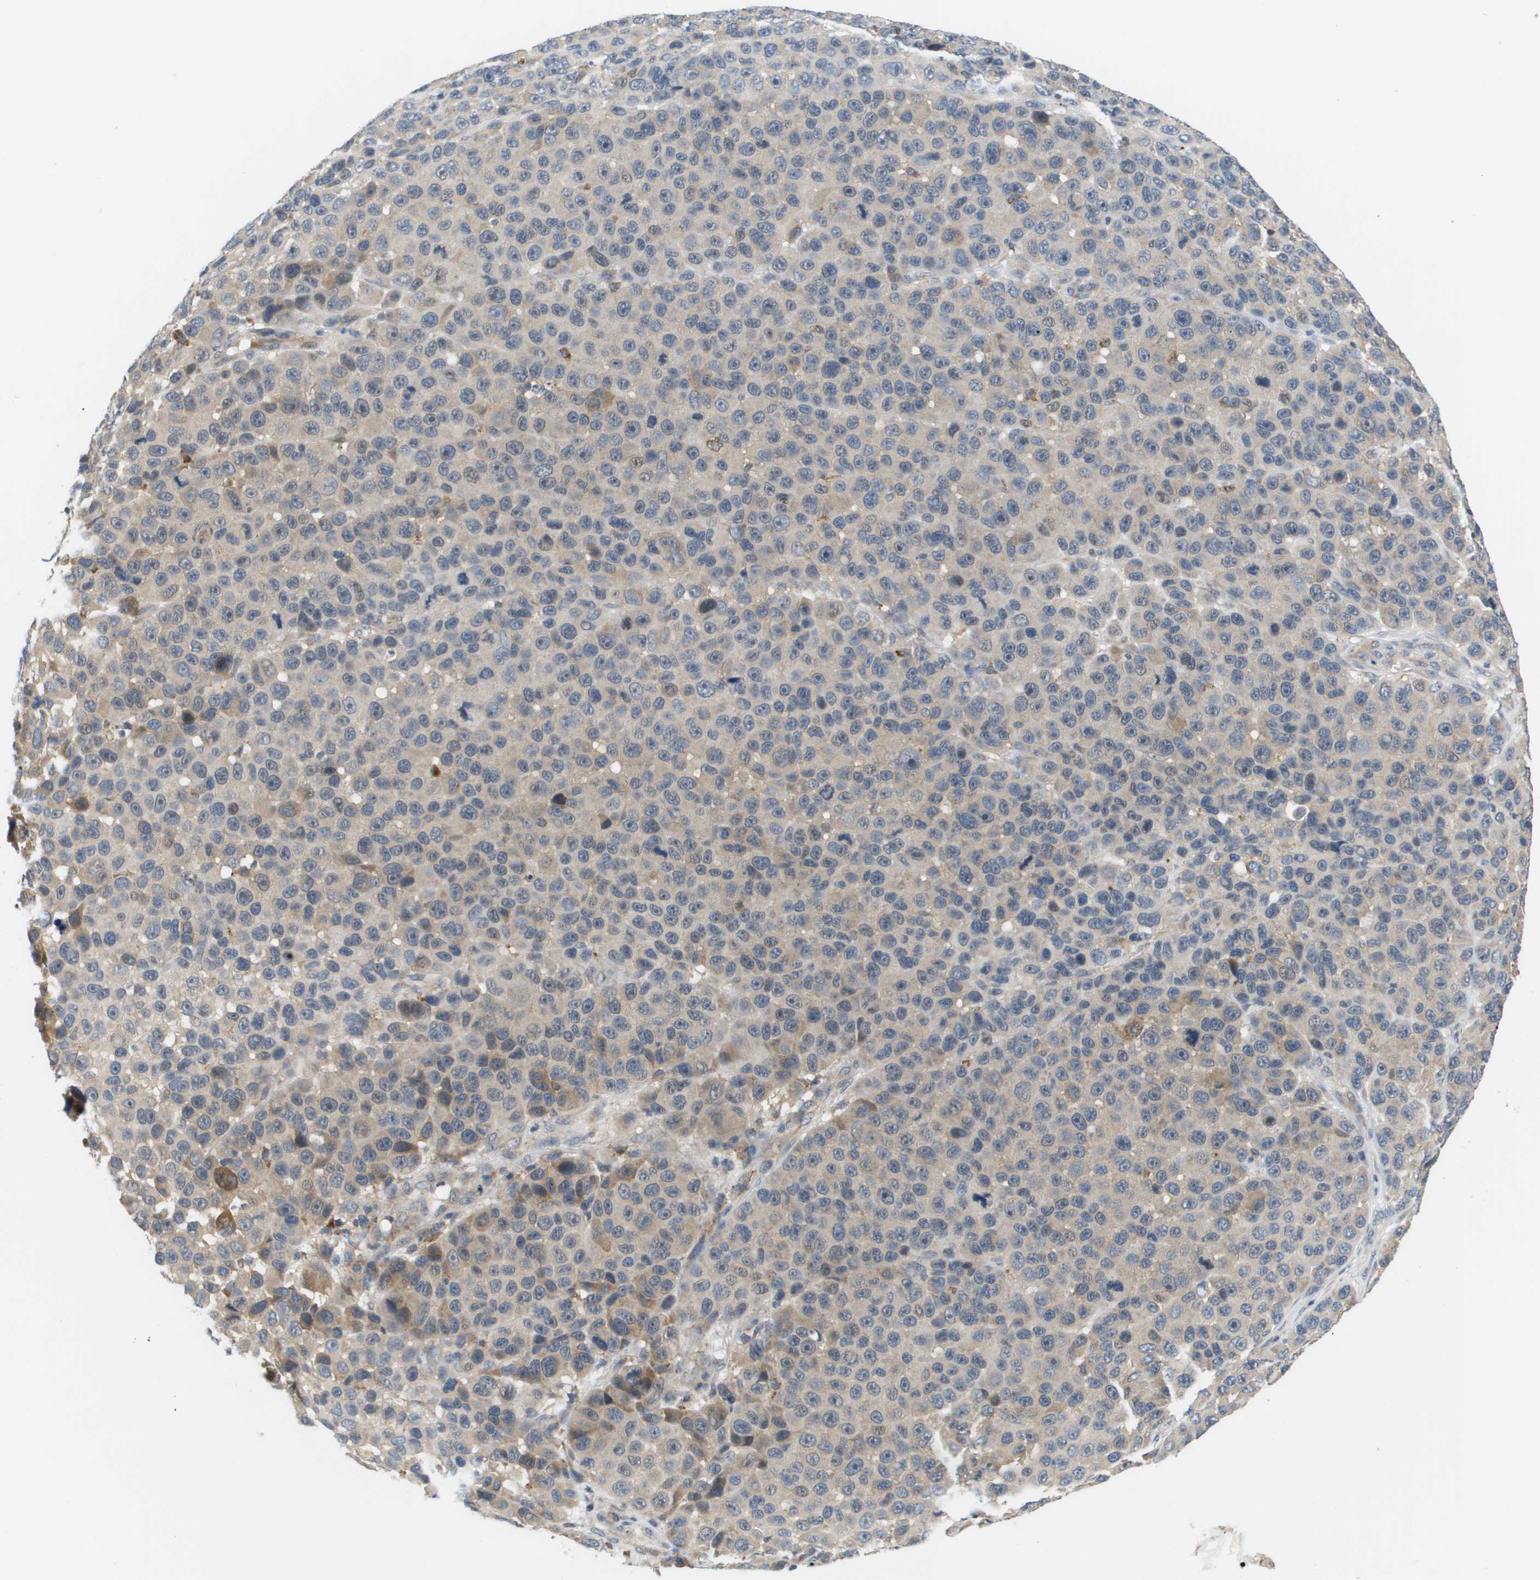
{"staining": {"intensity": "weak", "quantity": "<25%", "location": "cytoplasmic/membranous"}, "tissue": "melanoma", "cell_type": "Tumor cells", "image_type": "cancer", "snomed": [{"axis": "morphology", "description": "Malignant melanoma, NOS"}, {"axis": "topography", "description": "Skin"}], "caption": "Melanoma stained for a protein using IHC shows no positivity tumor cells.", "gene": "SLC25A20", "patient": {"sex": "male", "age": 53}}